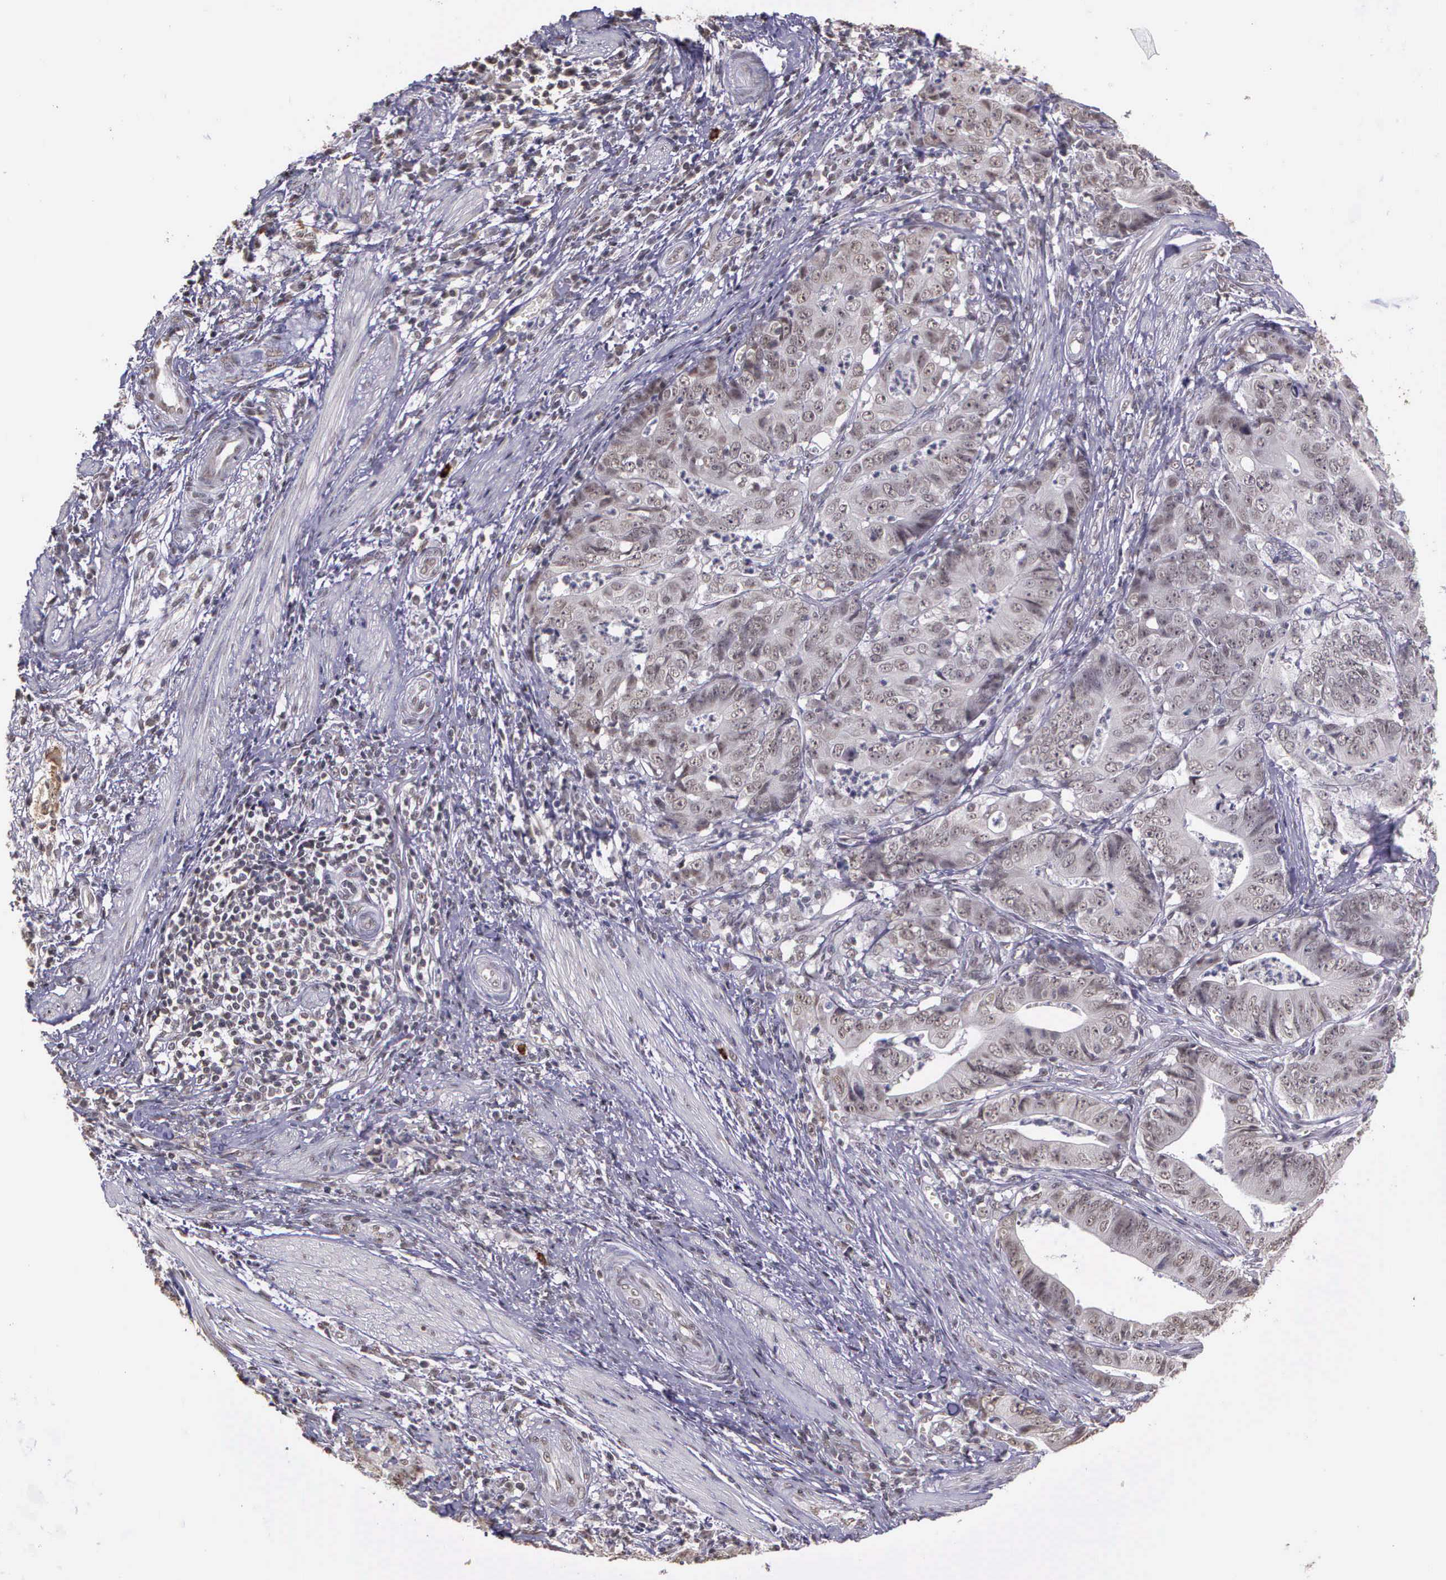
{"staining": {"intensity": "negative", "quantity": "none", "location": "none"}, "tissue": "stomach cancer", "cell_type": "Tumor cells", "image_type": "cancer", "snomed": [{"axis": "morphology", "description": "Adenocarcinoma, NOS"}, {"axis": "topography", "description": "Stomach, lower"}], "caption": "Immunohistochemistry photomicrograph of neoplastic tissue: human stomach adenocarcinoma stained with DAB demonstrates no significant protein positivity in tumor cells.", "gene": "ARMCX5", "patient": {"sex": "female", "age": 86}}